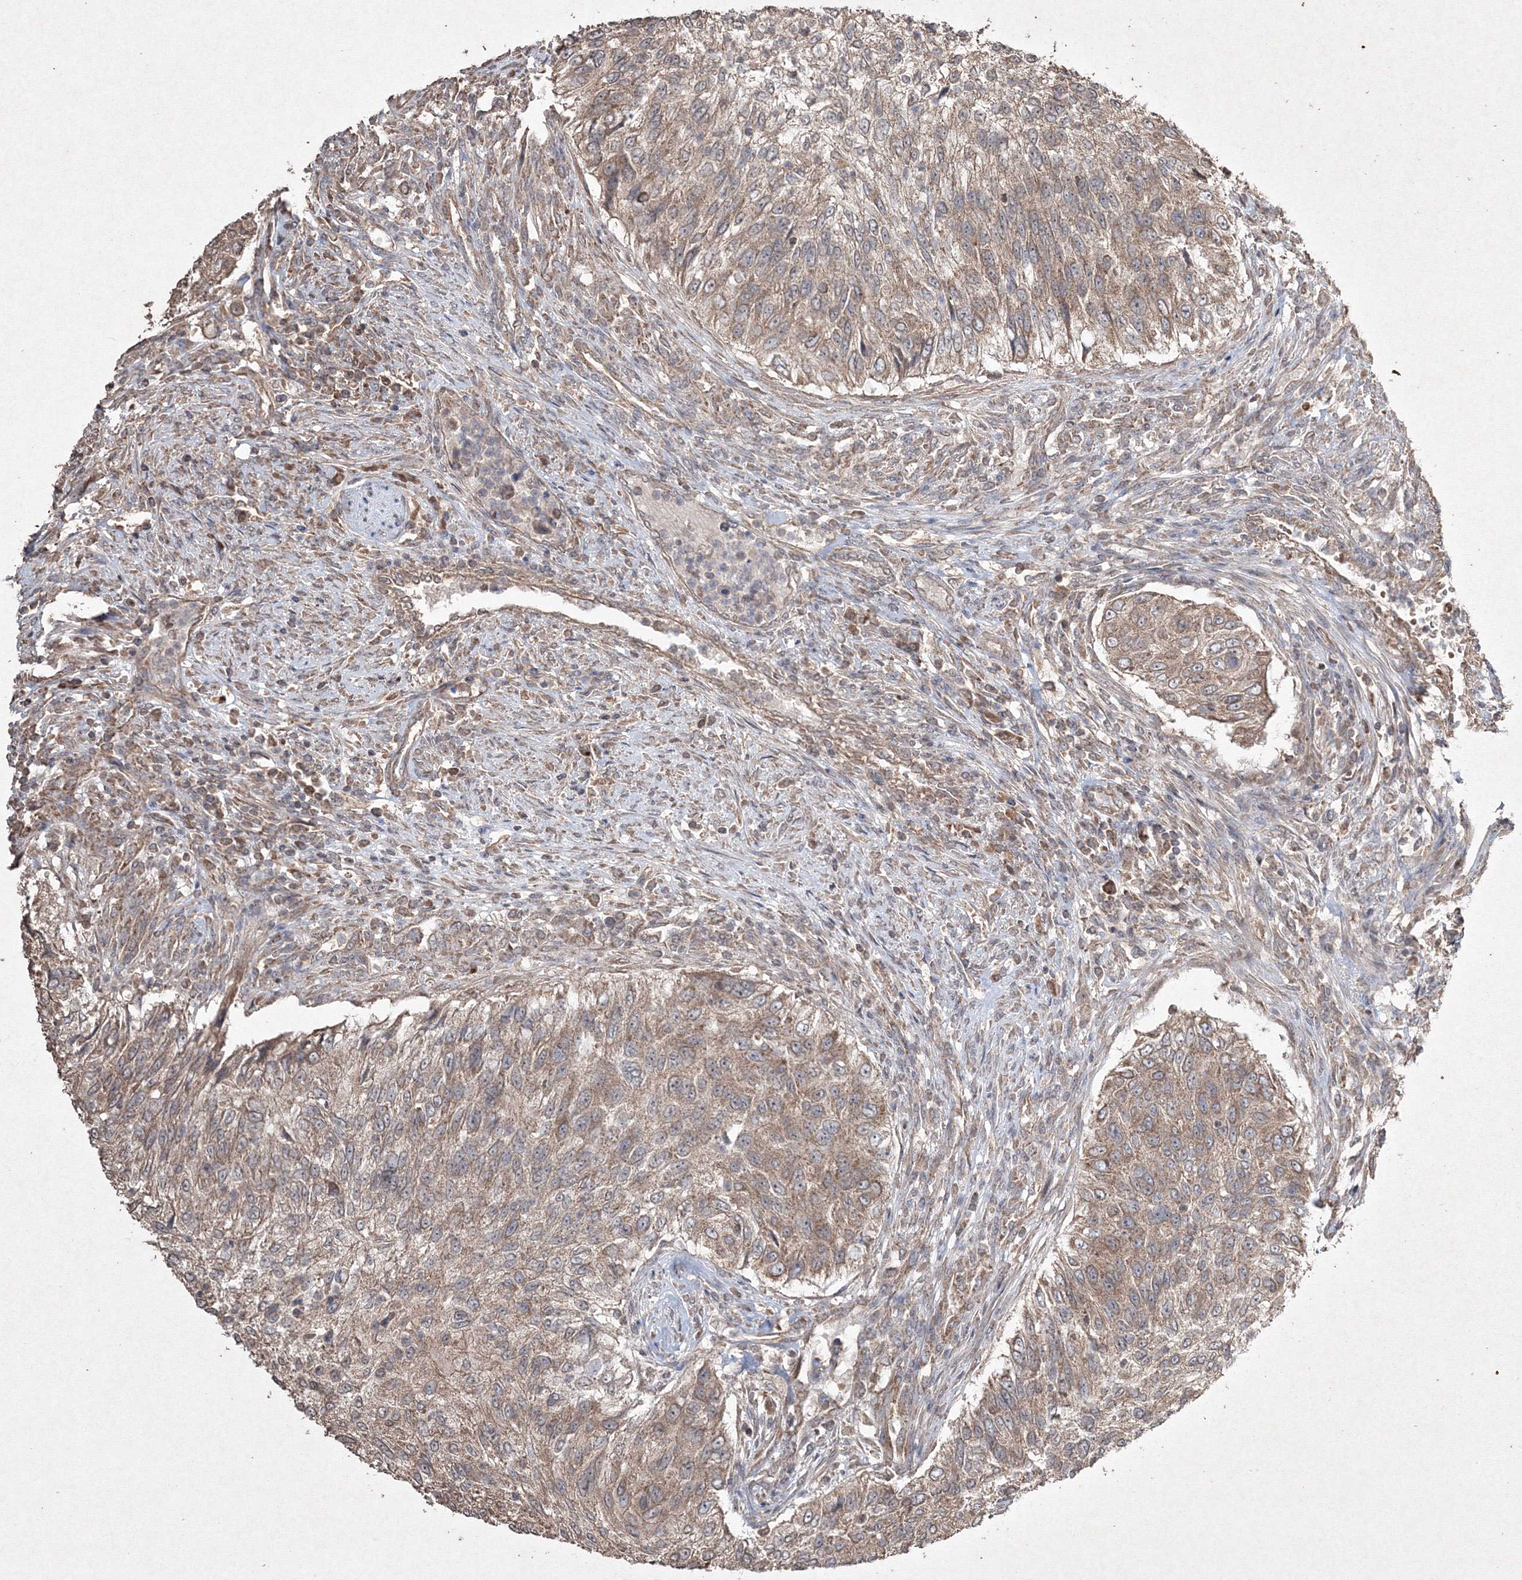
{"staining": {"intensity": "moderate", "quantity": ">75%", "location": "cytoplasmic/membranous"}, "tissue": "urothelial cancer", "cell_type": "Tumor cells", "image_type": "cancer", "snomed": [{"axis": "morphology", "description": "Urothelial carcinoma, High grade"}, {"axis": "topography", "description": "Urinary bladder"}], "caption": "A histopathology image of high-grade urothelial carcinoma stained for a protein exhibits moderate cytoplasmic/membranous brown staining in tumor cells. Using DAB (brown) and hematoxylin (blue) stains, captured at high magnification using brightfield microscopy.", "gene": "GRSF1", "patient": {"sex": "female", "age": 60}}